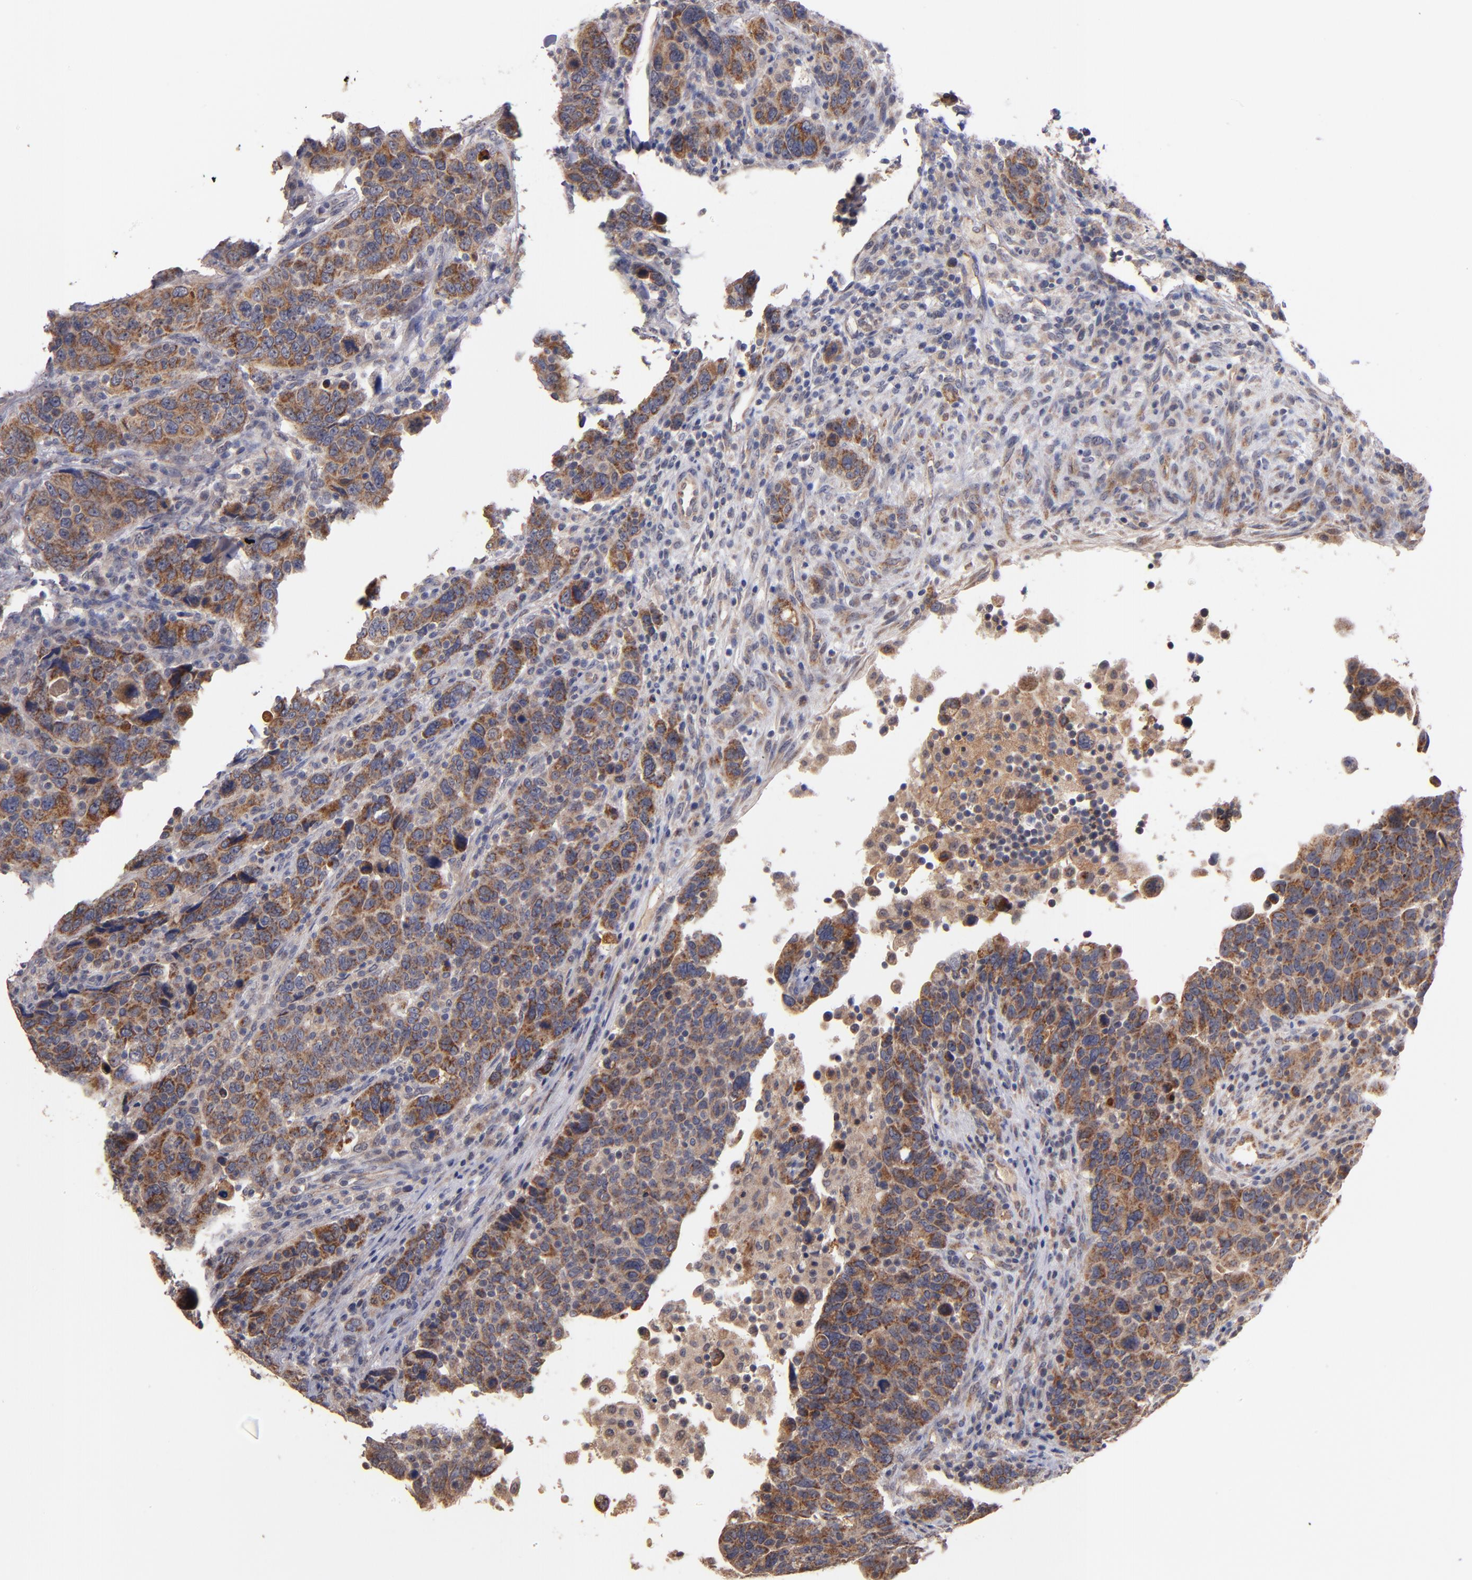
{"staining": {"intensity": "moderate", "quantity": ">75%", "location": "cytoplasmic/membranous"}, "tissue": "breast cancer", "cell_type": "Tumor cells", "image_type": "cancer", "snomed": [{"axis": "morphology", "description": "Duct carcinoma"}, {"axis": "topography", "description": "Breast"}], "caption": "DAB (3,3'-diaminobenzidine) immunohistochemical staining of breast cancer (invasive ductal carcinoma) exhibits moderate cytoplasmic/membranous protein expression in approximately >75% of tumor cells. Immunohistochemistry (ihc) stains the protein of interest in brown and the nuclei are stained blue.", "gene": "DIABLO", "patient": {"sex": "female", "age": 37}}